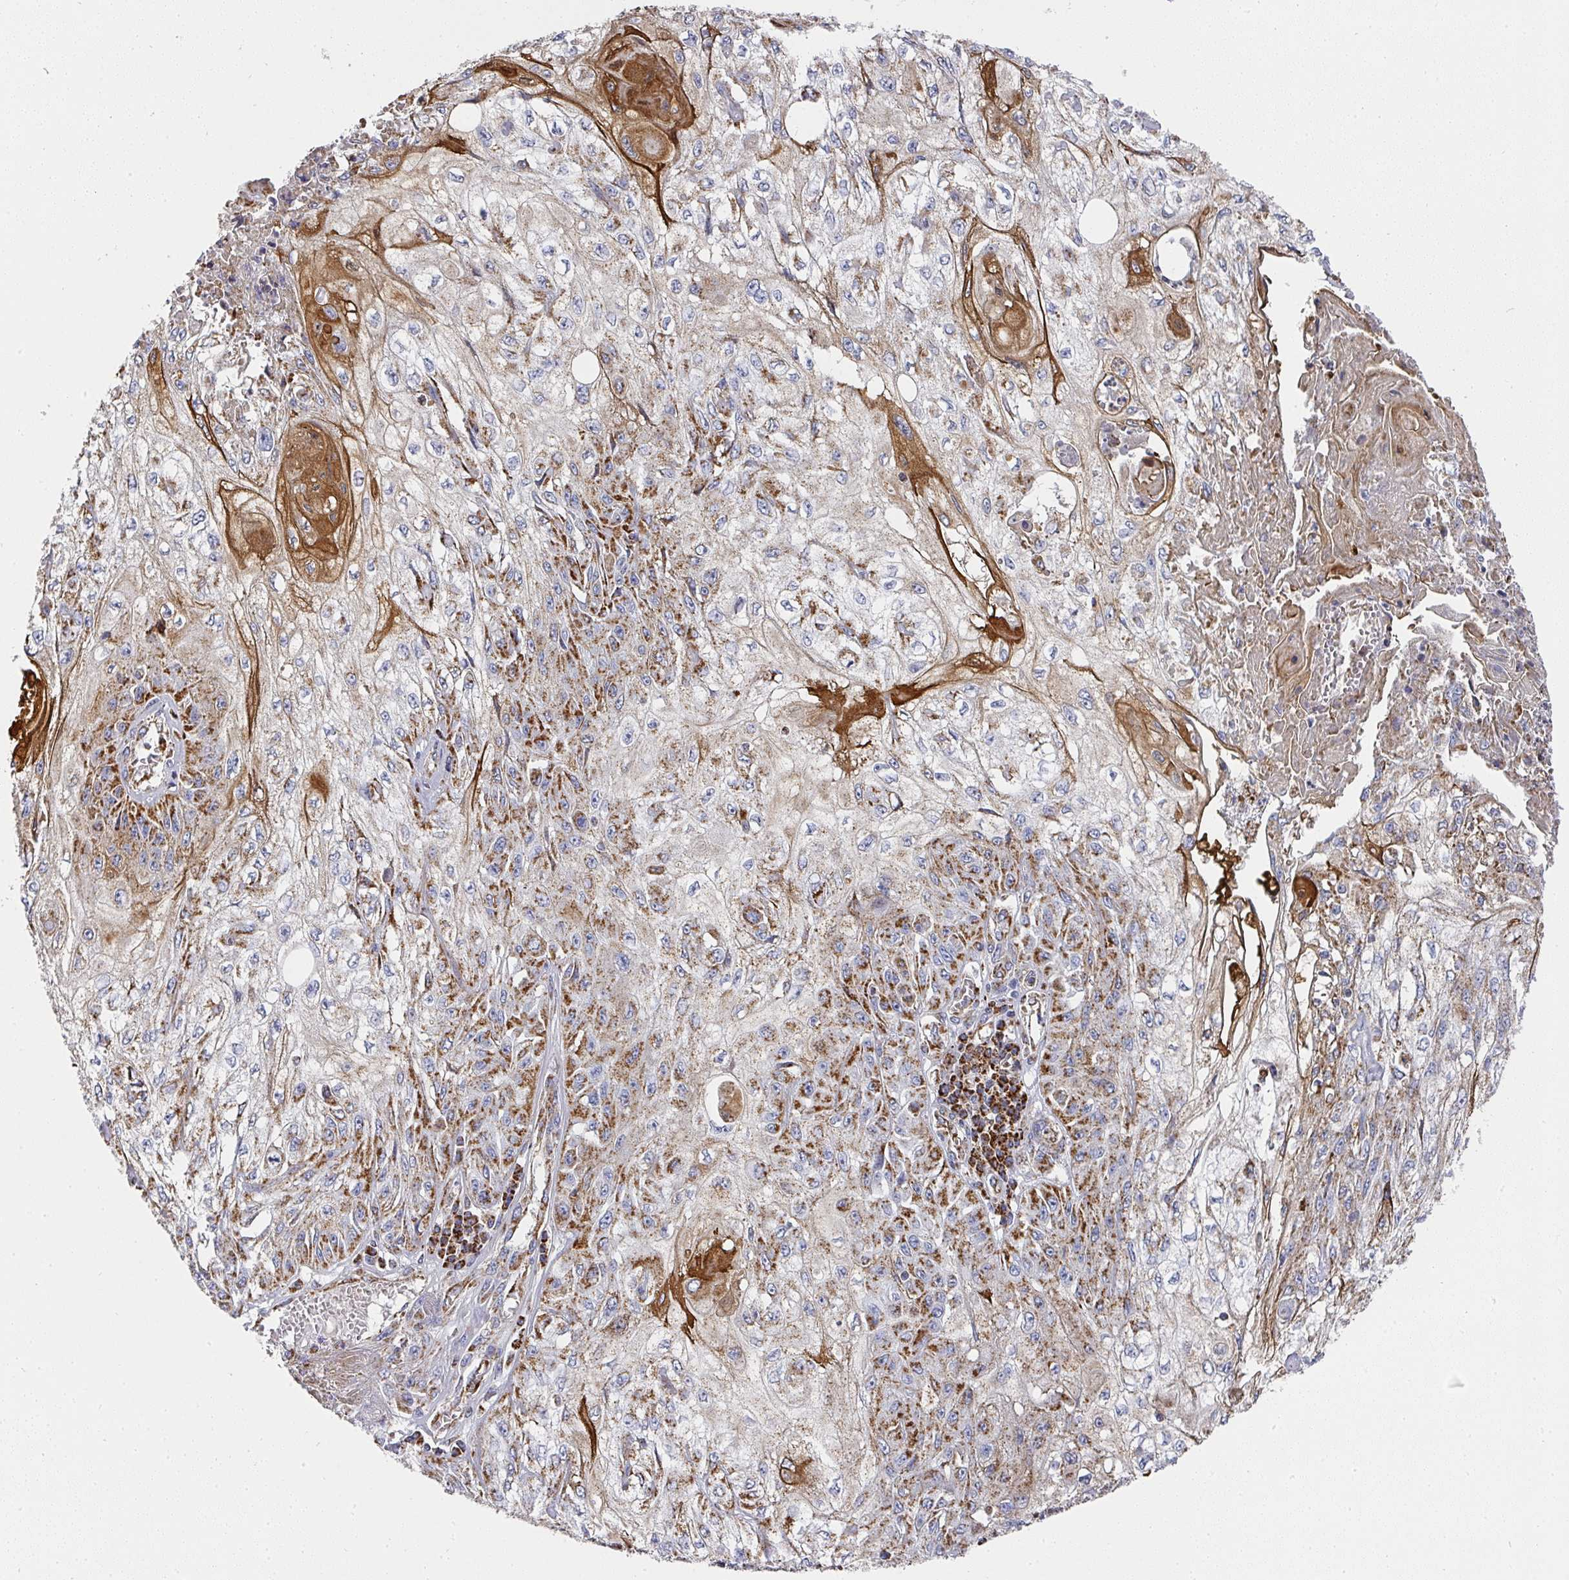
{"staining": {"intensity": "strong", "quantity": ">75%", "location": "cytoplasmic/membranous"}, "tissue": "skin cancer", "cell_type": "Tumor cells", "image_type": "cancer", "snomed": [{"axis": "morphology", "description": "Squamous cell carcinoma, NOS"}, {"axis": "morphology", "description": "Squamous cell carcinoma, metastatic, NOS"}, {"axis": "topography", "description": "Skin"}, {"axis": "topography", "description": "Lymph node"}], "caption": "Tumor cells exhibit high levels of strong cytoplasmic/membranous staining in approximately >75% of cells in human skin cancer (metastatic squamous cell carcinoma).", "gene": "UQCRFS1", "patient": {"sex": "male", "age": 75}}